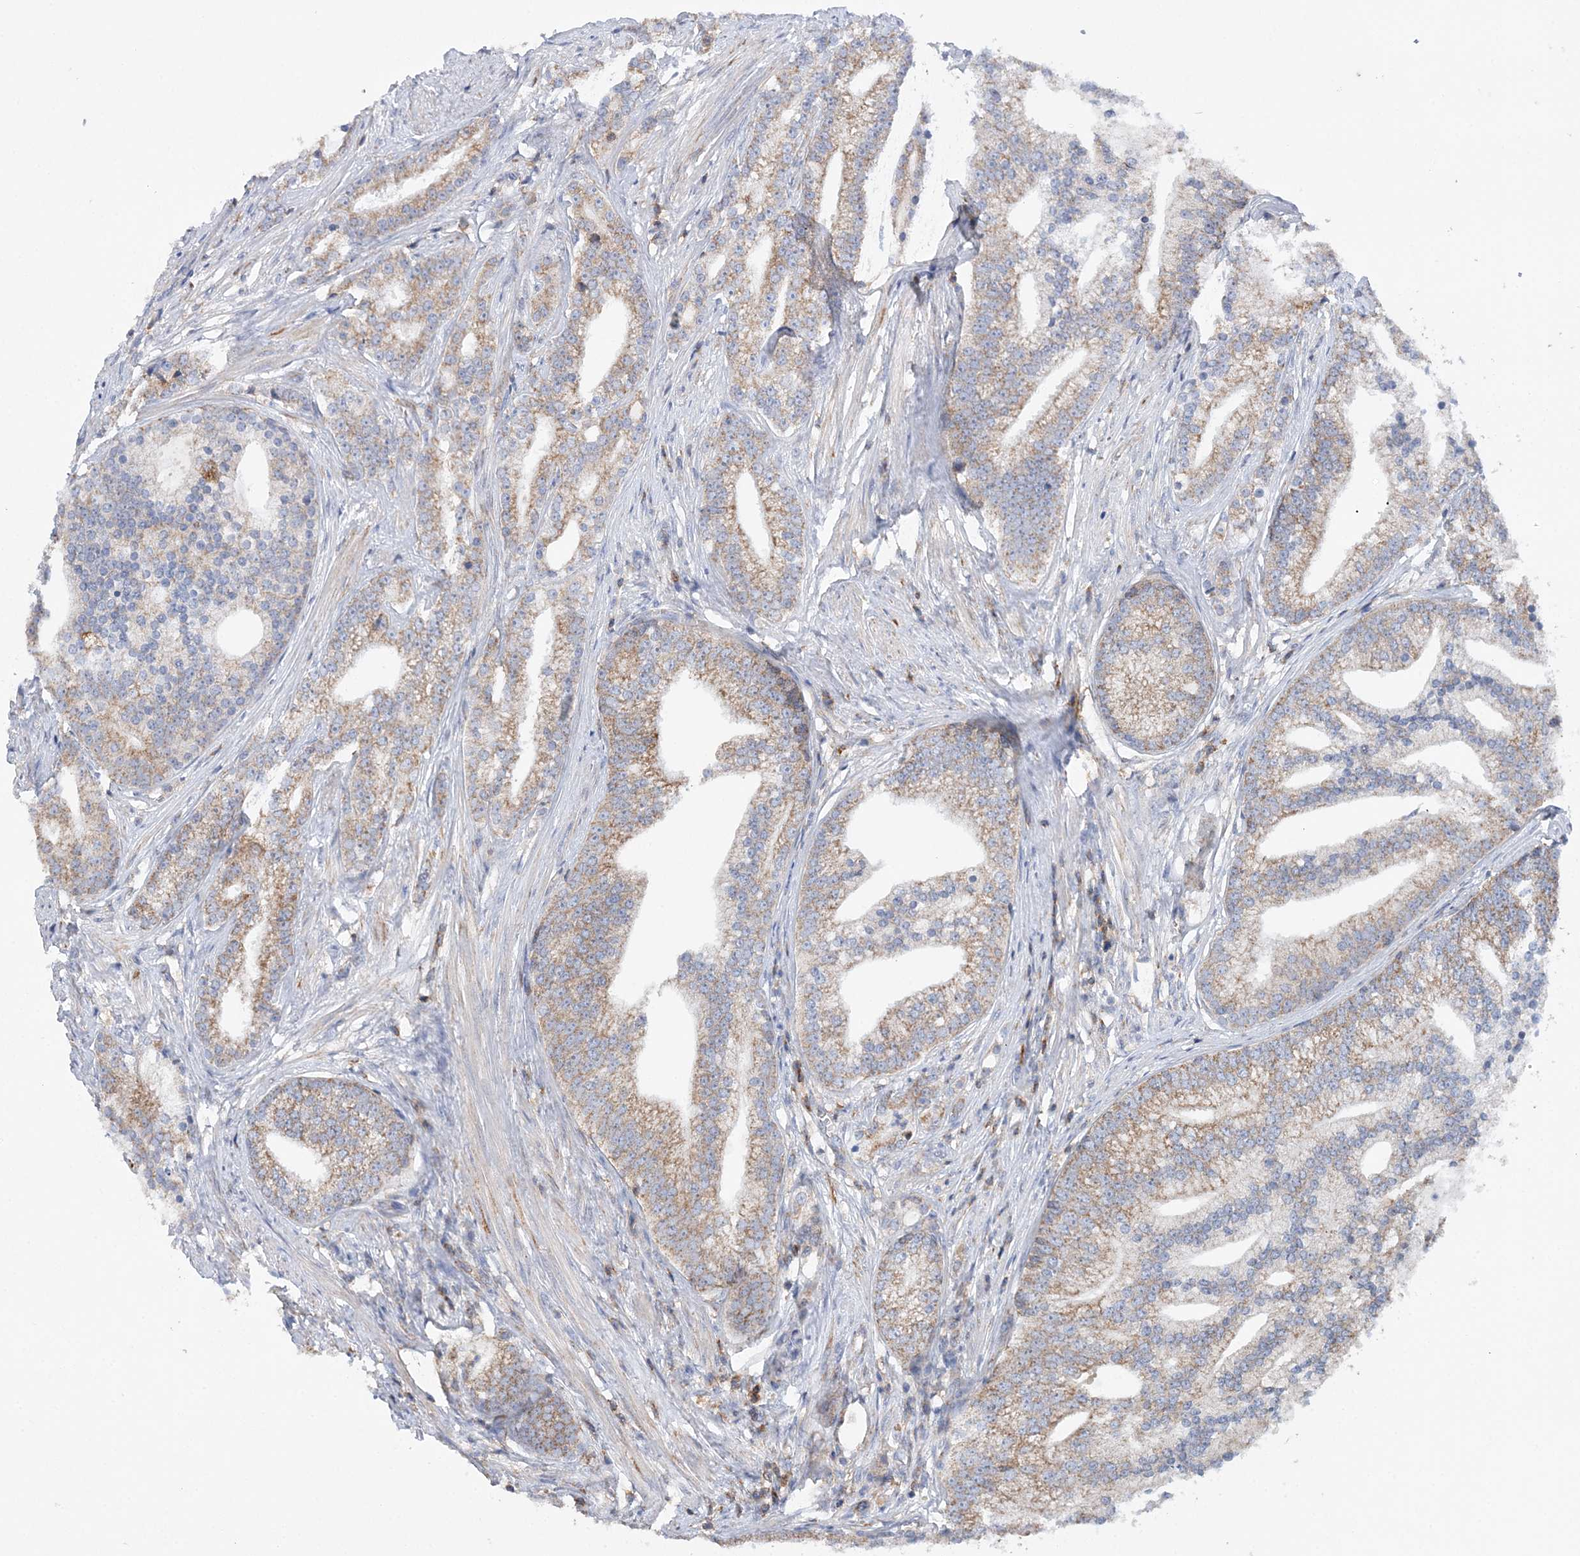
{"staining": {"intensity": "moderate", "quantity": ">75%", "location": "cytoplasmic/membranous"}, "tissue": "prostate cancer", "cell_type": "Tumor cells", "image_type": "cancer", "snomed": [{"axis": "morphology", "description": "Adenocarcinoma, Low grade"}, {"axis": "topography", "description": "Prostate"}], "caption": "About >75% of tumor cells in prostate adenocarcinoma (low-grade) display moderate cytoplasmic/membranous protein expression as visualized by brown immunohistochemical staining.", "gene": "TTC32", "patient": {"sex": "male", "age": 71}}